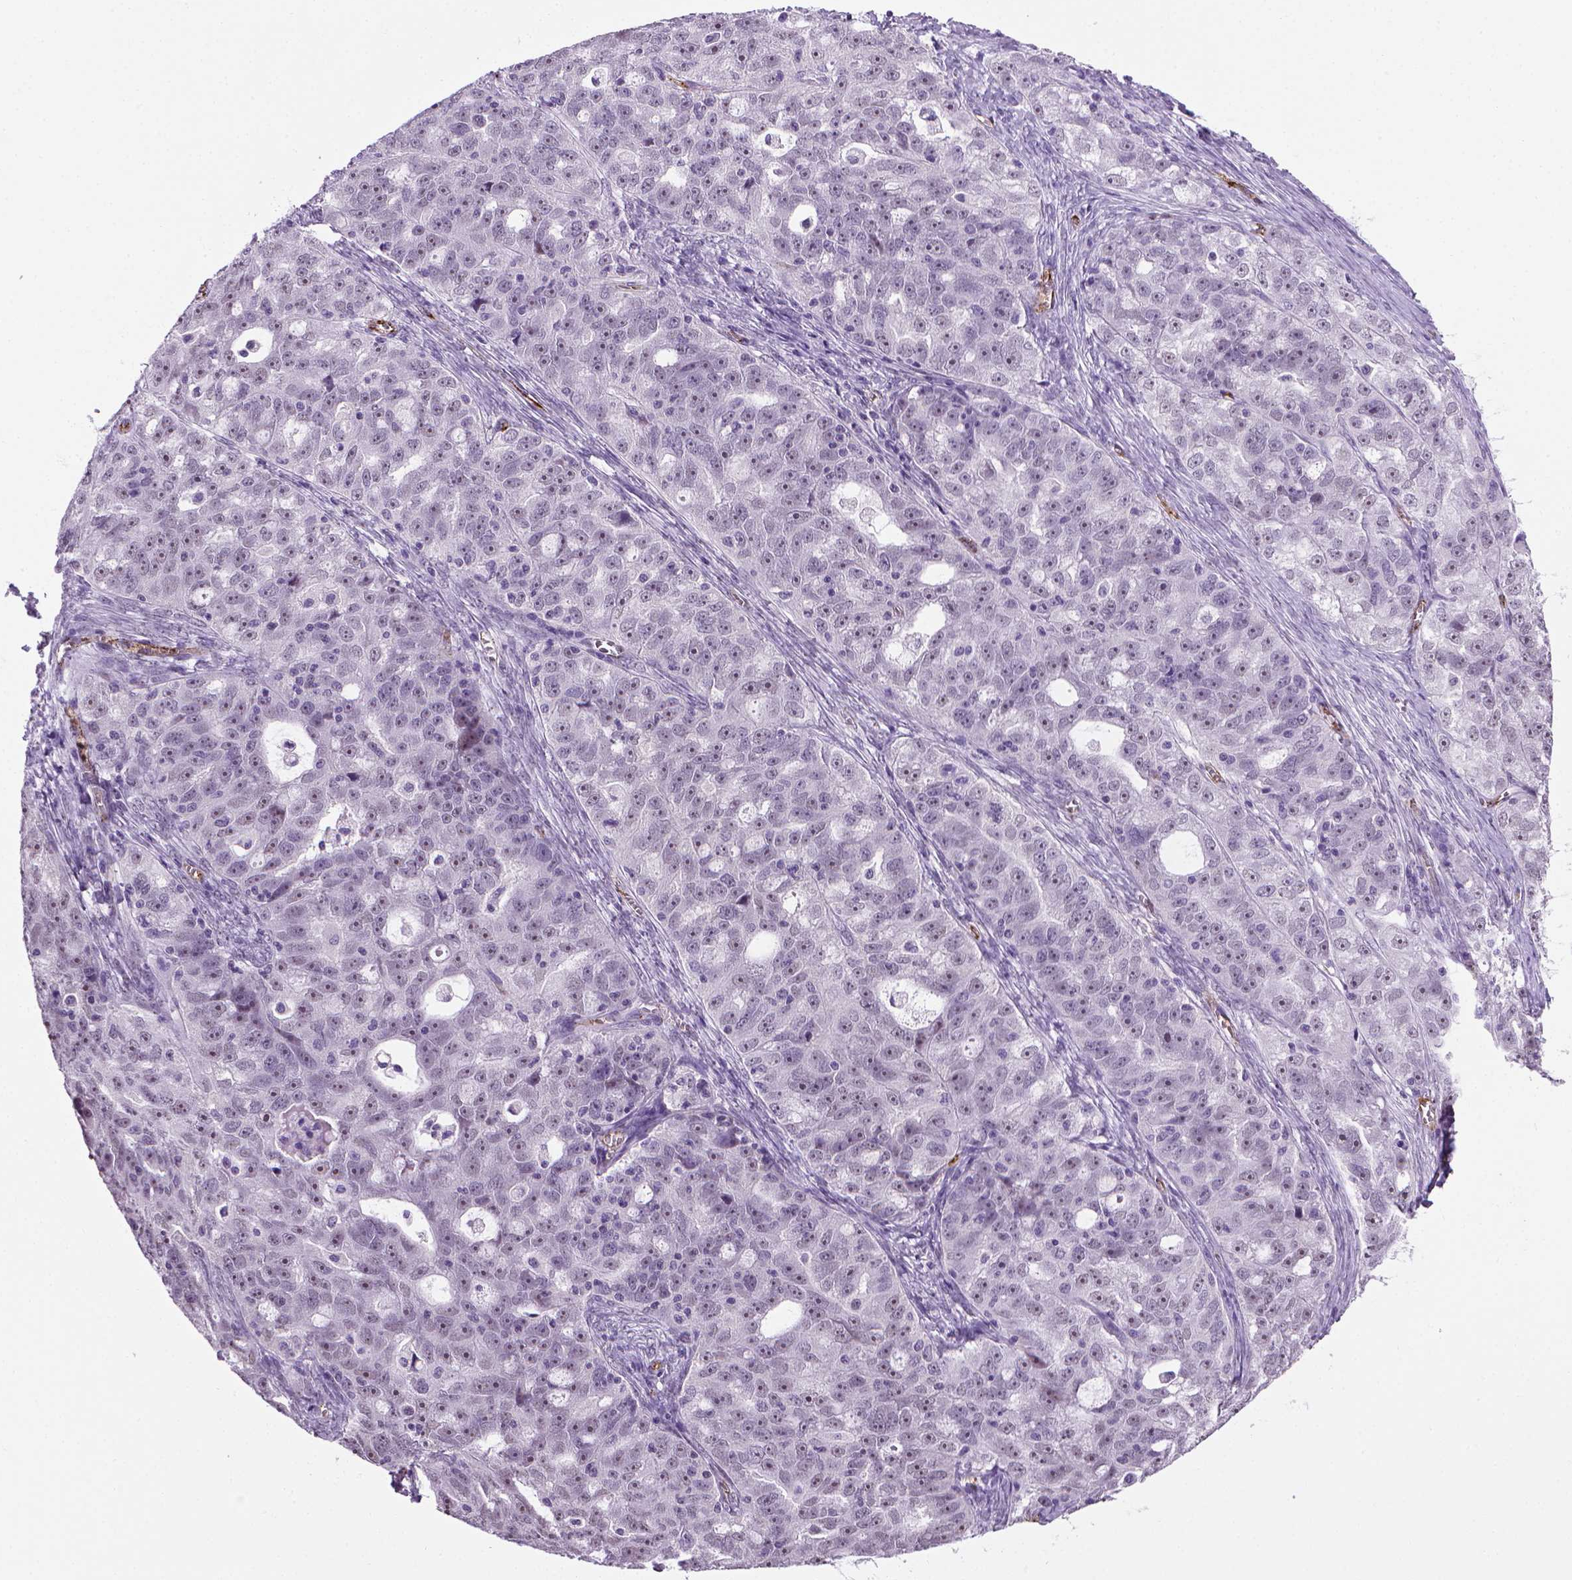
{"staining": {"intensity": "negative", "quantity": "none", "location": "none"}, "tissue": "ovarian cancer", "cell_type": "Tumor cells", "image_type": "cancer", "snomed": [{"axis": "morphology", "description": "Cystadenocarcinoma, serous, NOS"}, {"axis": "topography", "description": "Ovary"}], "caption": "The photomicrograph exhibits no staining of tumor cells in ovarian serous cystadenocarcinoma. (Brightfield microscopy of DAB (3,3'-diaminobenzidine) IHC at high magnification).", "gene": "VWF", "patient": {"sex": "female", "age": 51}}